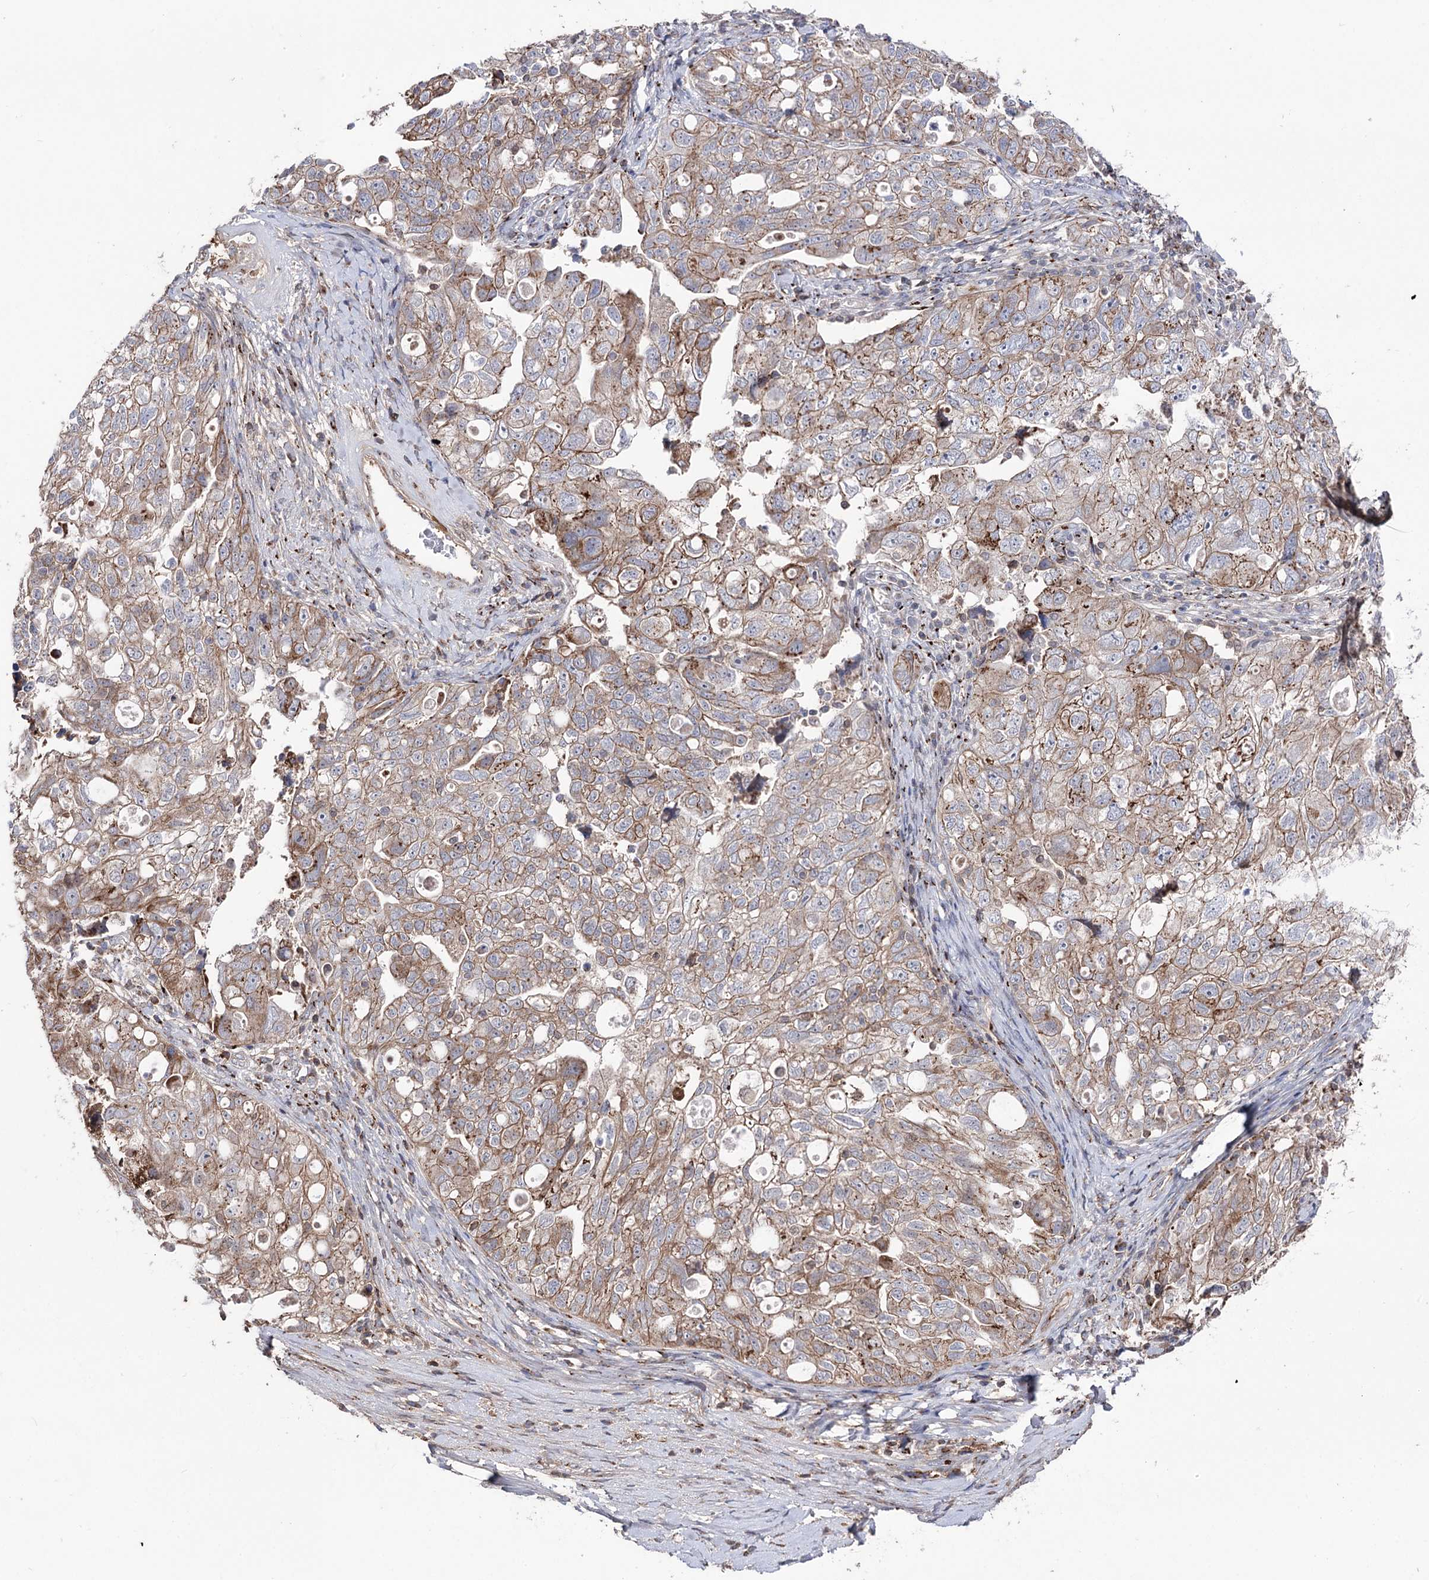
{"staining": {"intensity": "moderate", "quantity": ">75%", "location": "cytoplasmic/membranous"}, "tissue": "ovarian cancer", "cell_type": "Tumor cells", "image_type": "cancer", "snomed": [{"axis": "morphology", "description": "Carcinoma, NOS"}, {"axis": "morphology", "description": "Cystadenocarcinoma, serous, NOS"}, {"axis": "topography", "description": "Ovary"}], "caption": "This micrograph reveals IHC staining of ovarian serous cystadenocarcinoma, with medium moderate cytoplasmic/membranous positivity in about >75% of tumor cells.", "gene": "ARHGAP20", "patient": {"sex": "female", "age": 69}}